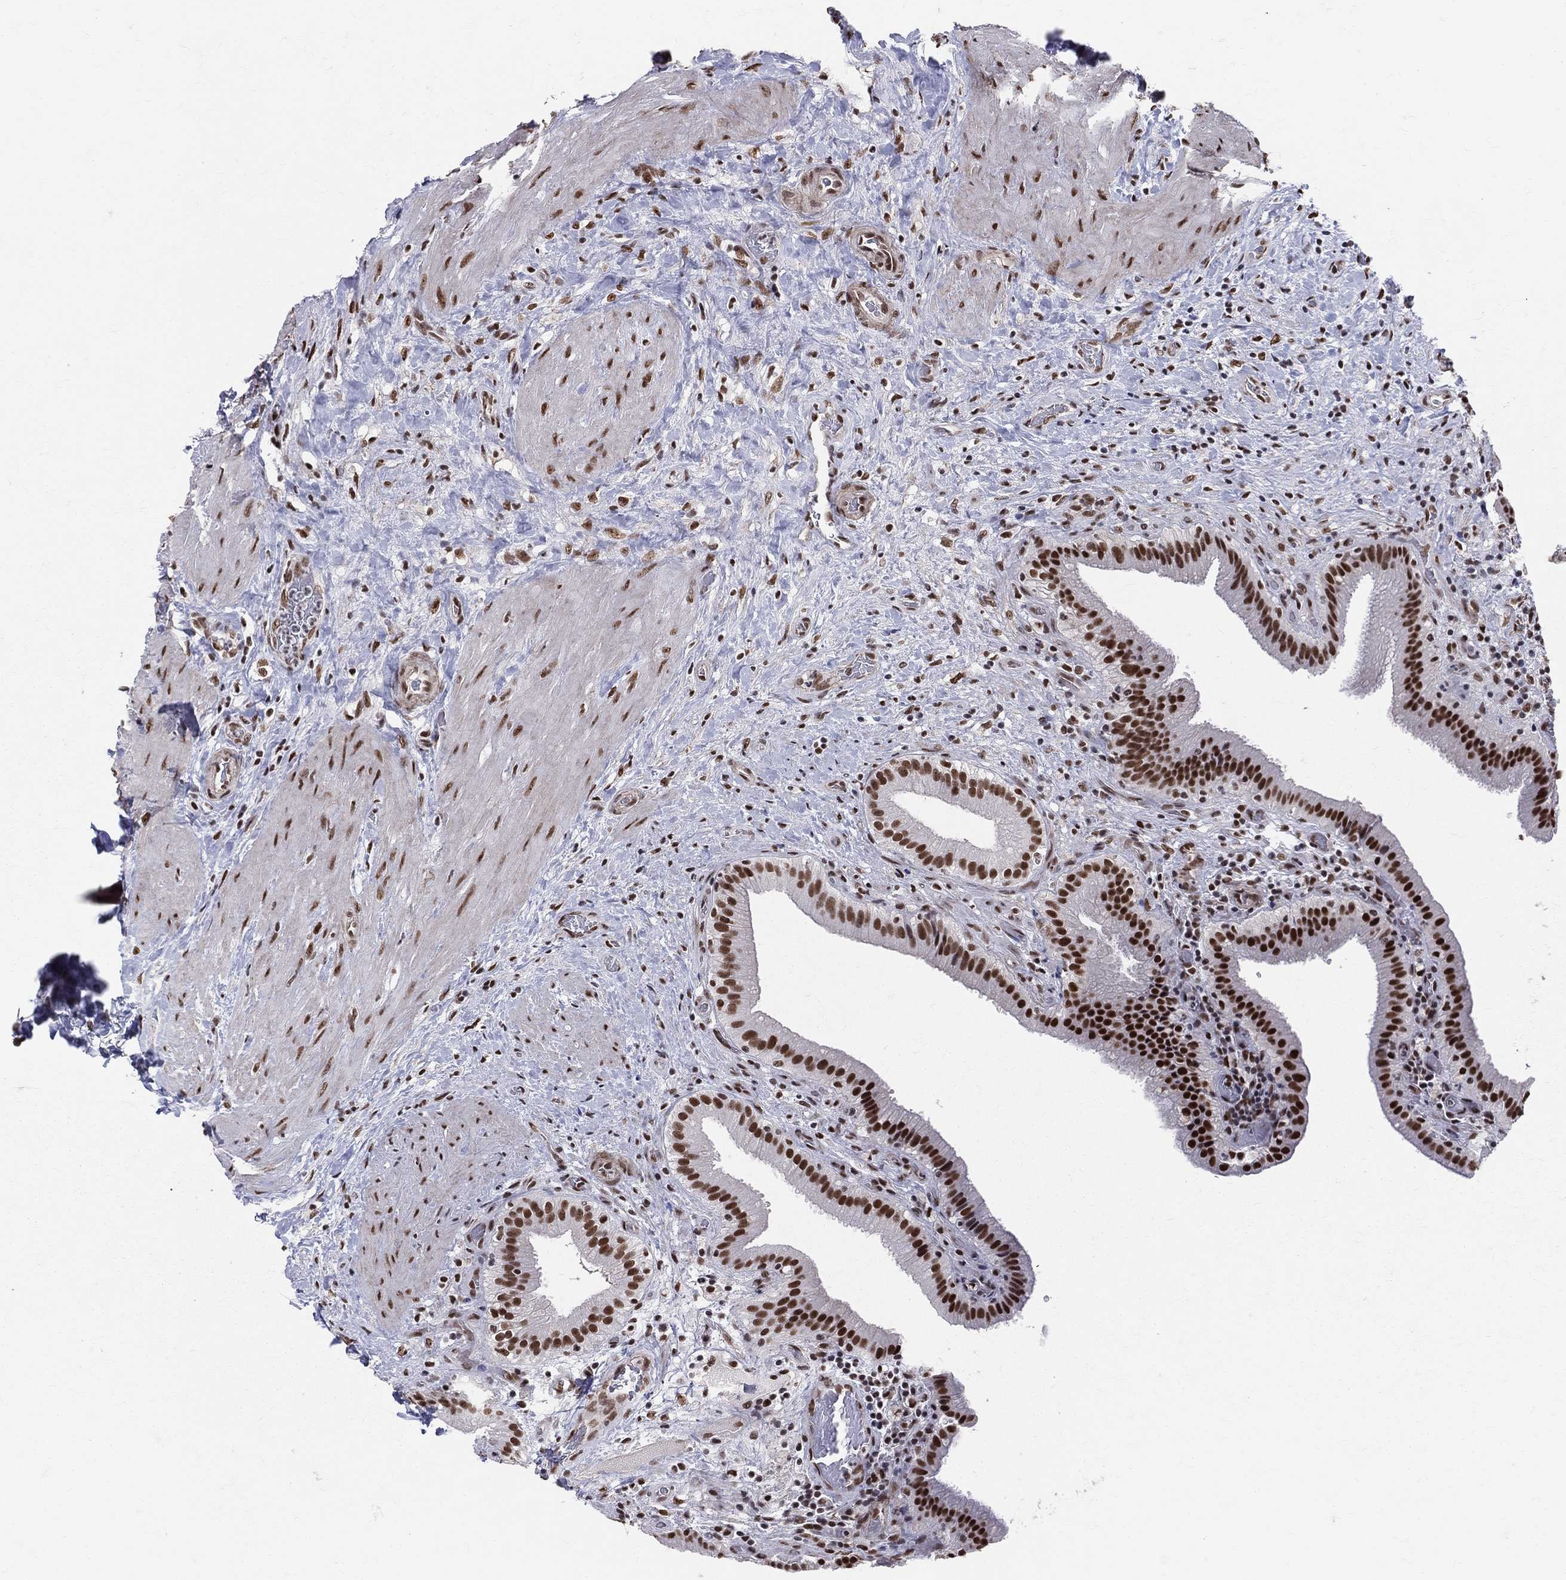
{"staining": {"intensity": "strong", "quantity": ">75%", "location": "nuclear"}, "tissue": "gallbladder", "cell_type": "Glandular cells", "image_type": "normal", "snomed": [{"axis": "morphology", "description": "Normal tissue, NOS"}, {"axis": "topography", "description": "Gallbladder"}], "caption": "A high amount of strong nuclear positivity is identified in about >75% of glandular cells in normal gallbladder.", "gene": "CDK7", "patient": {"sex": "male", "age": 62}}